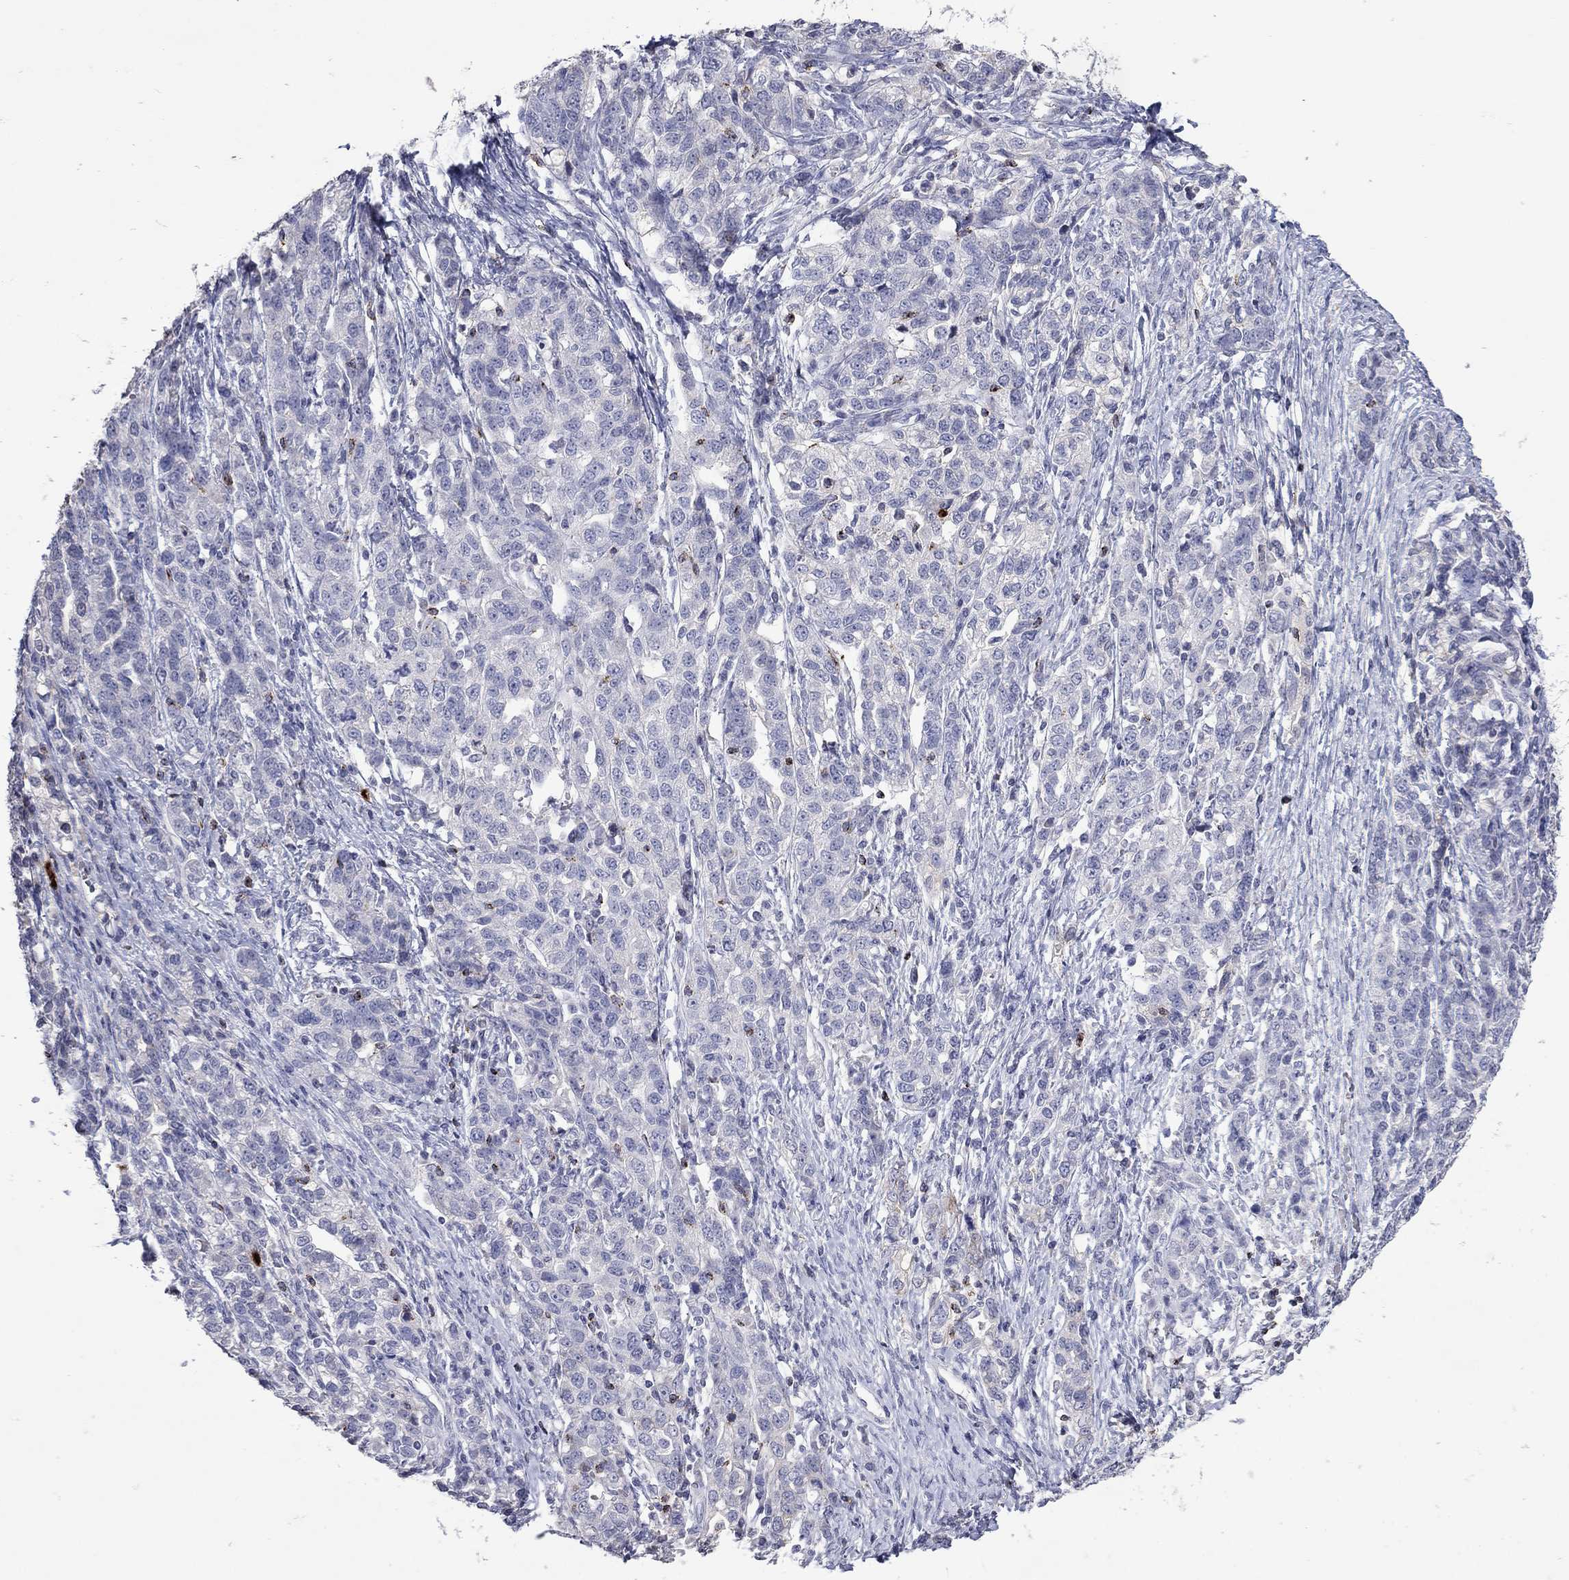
{"staining": {"intensity": "negative", "quantity": "none", "location": "none"}, "tissue": "ovarian cancer", "cell_type": "Tumor cells", "image_type": "cancer", "snomed": [{"axis": "morphology", "description": "Cystadenocarcinoma, serous, NOS"}, {"axis": "topography", "description": "Ovary"}], "caption": "Human ovarian serous cystadenocarcinoma stained for a protein using immunohistochemistry exhibits no positivity in tumor cells.", "gene": "CCL5", "patient": {"sex": "female", "age": 71}}